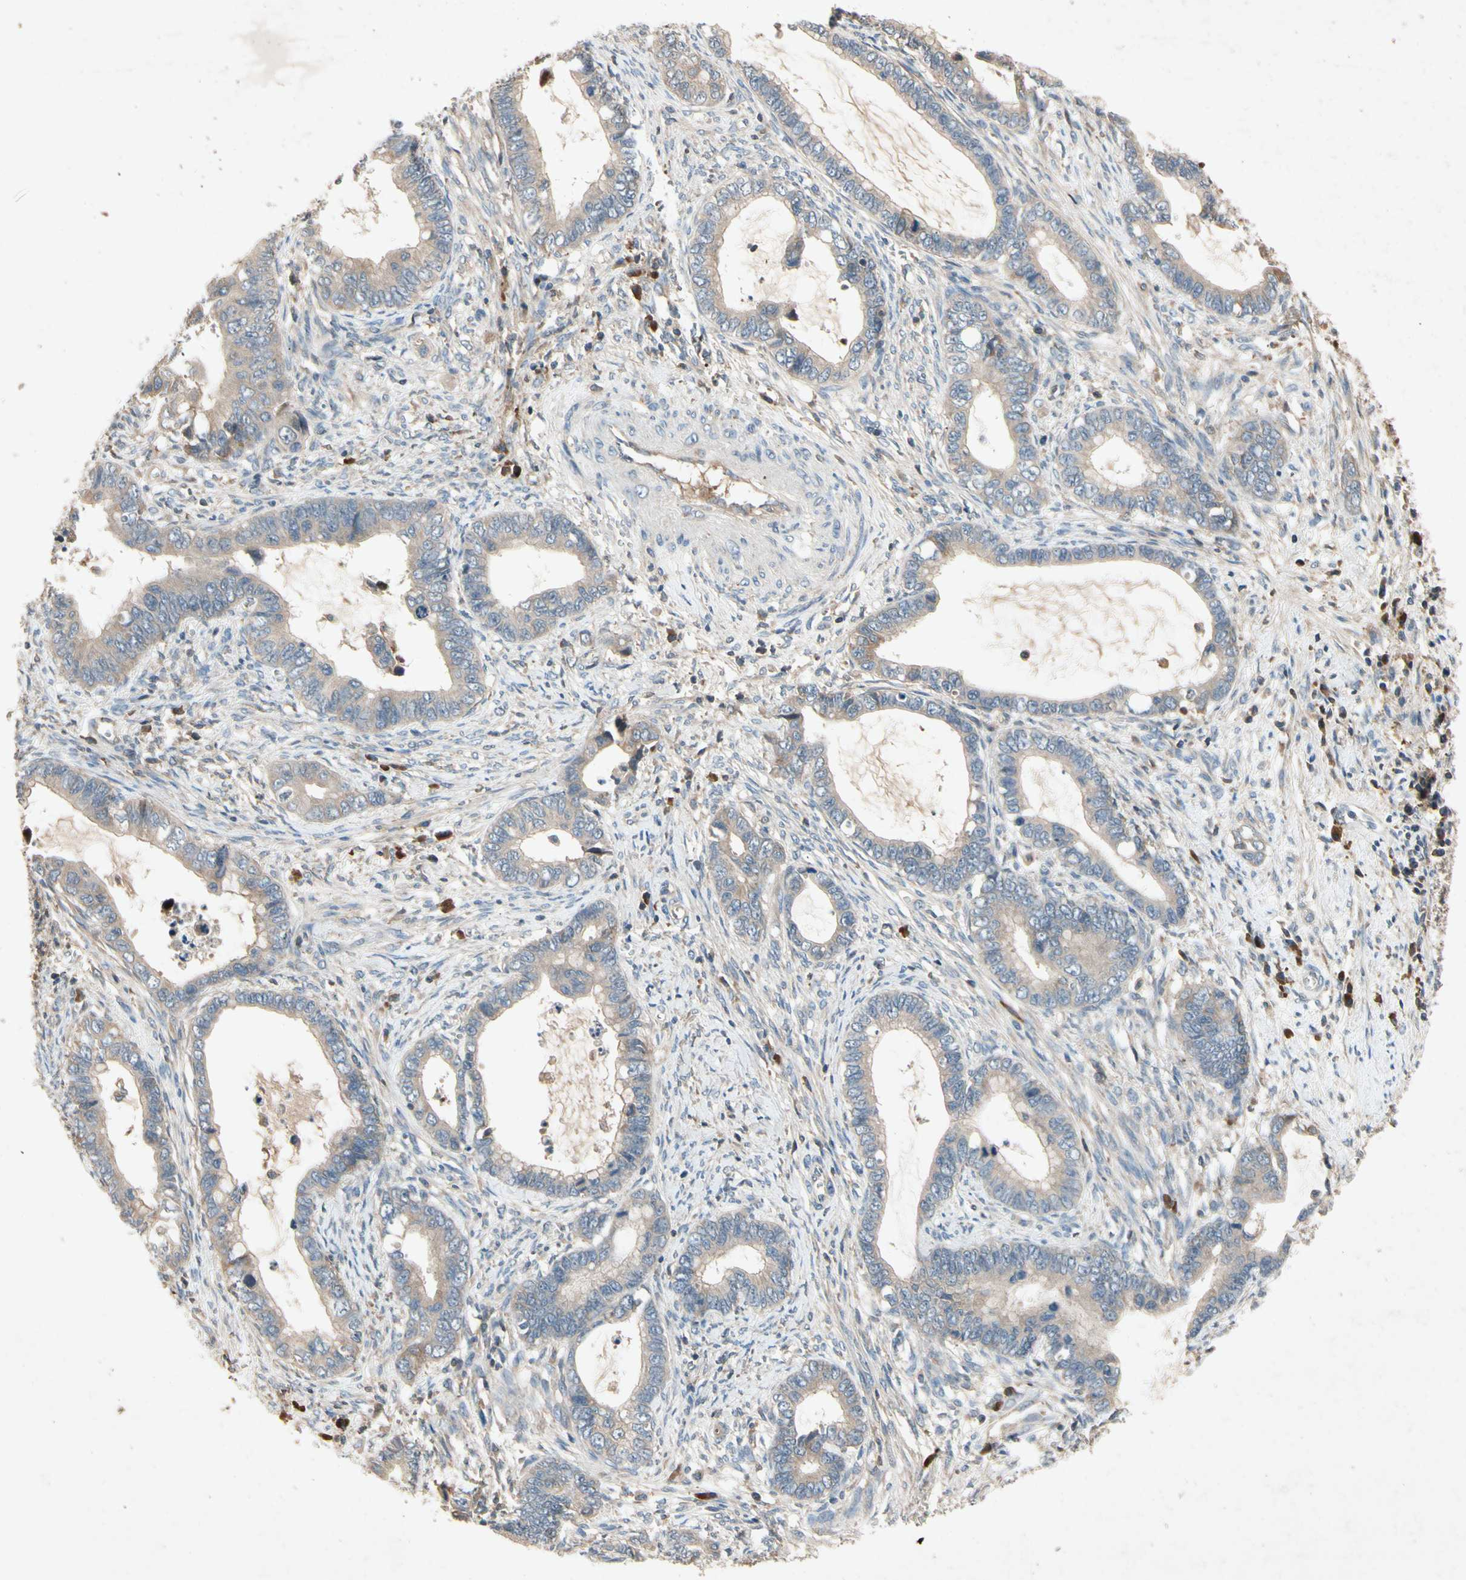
{"staining": {"intensity": "weak", "quantity": ">75%", "location": "cytoplasmic/membranous"}, "tissue": "cervical cancer", "cell_type": "Tumor cells", "image_type": "cancer", "snomed": [{"axis": "morphology", "description": "Adenocarcinoma, NOS"}, {"axis": "topography", "description": "Cervix"}], "caption": "A histopathology image of human cervical adenocarcinoma stained for a protein exhibits weak cytoplasmic/membranous brown staining in tumor cells.", "gene": "IL1RL1", "patient": {"sex": "female", "age": 44}}